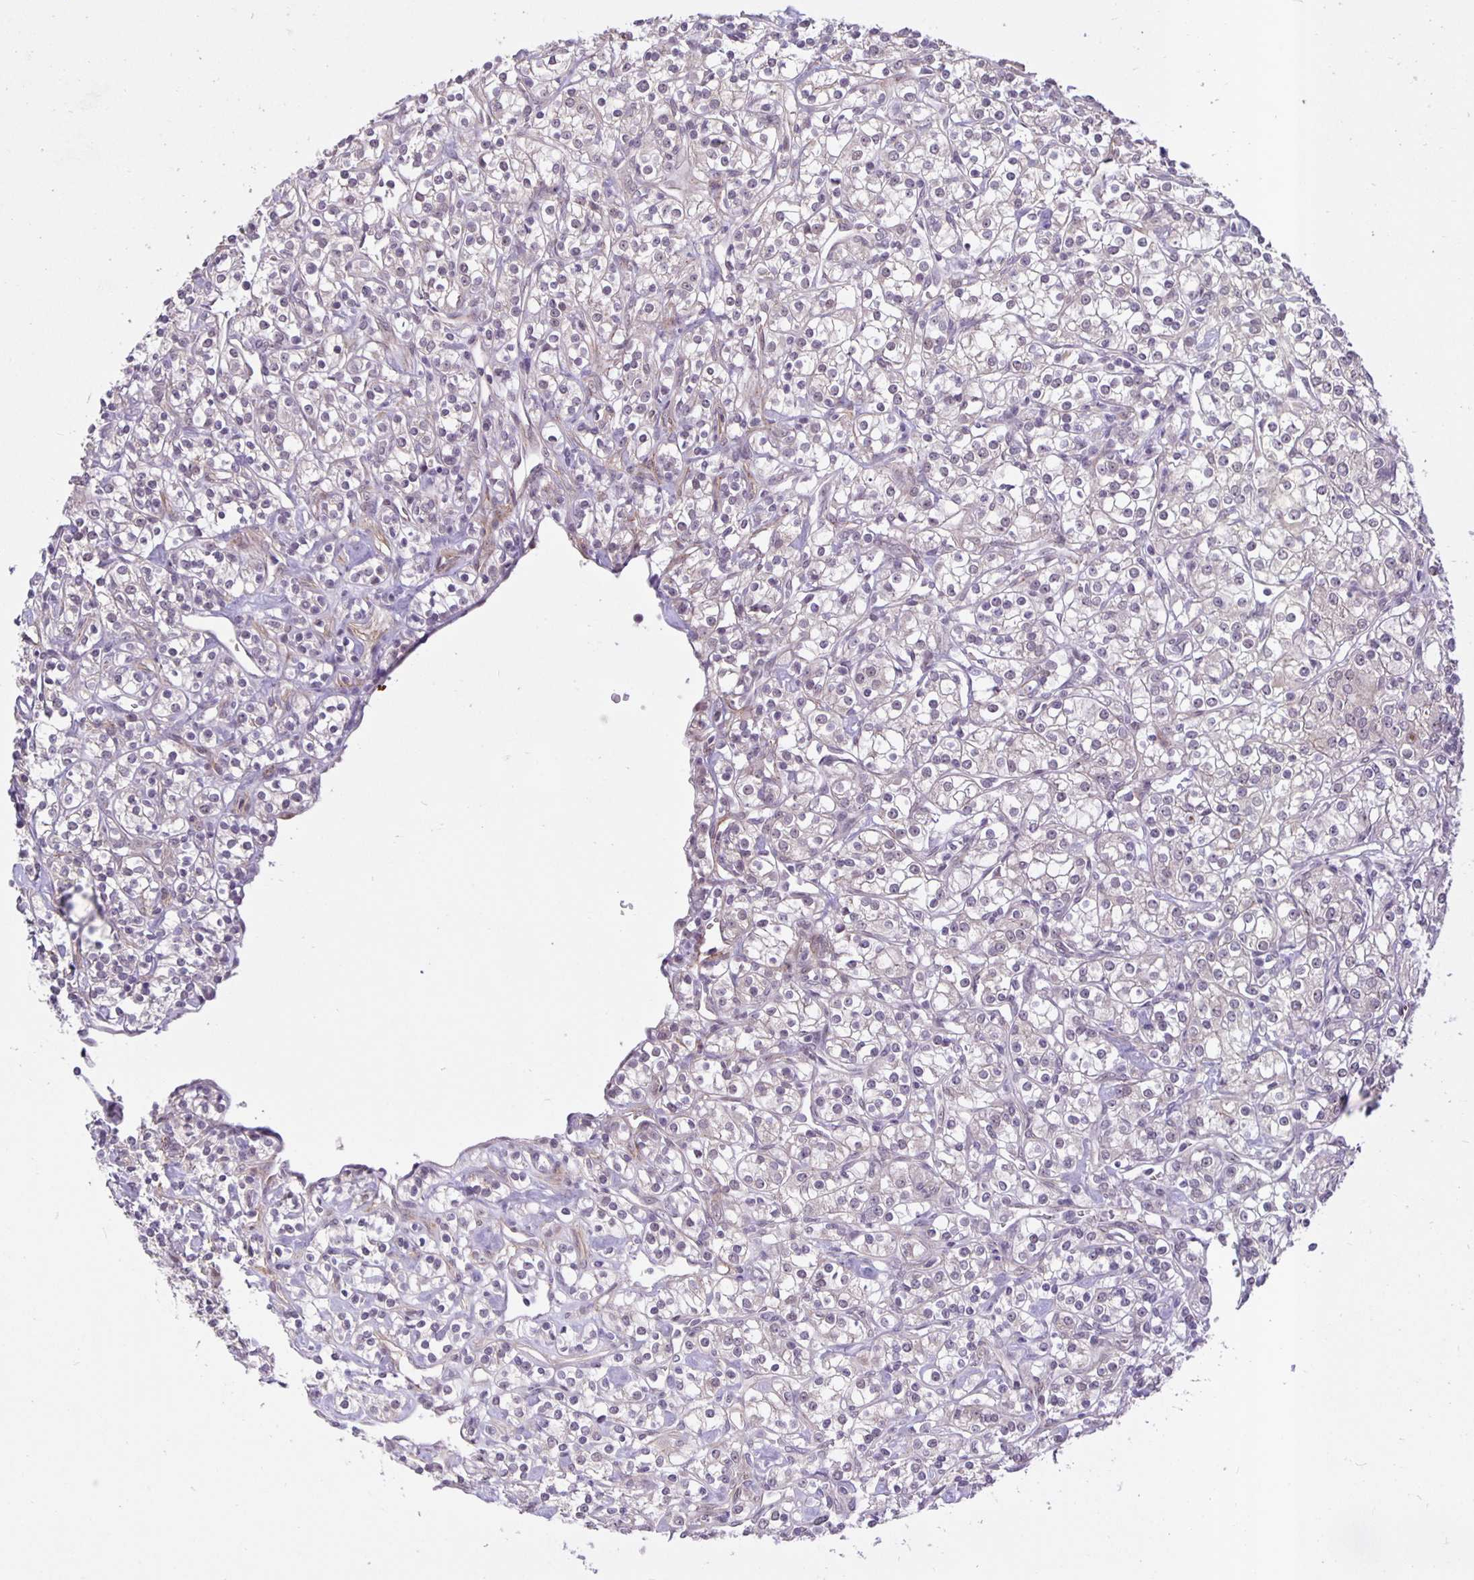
{"staining": {"intensity": "negative", "quantity": "none", "location": "none"}, "tissue": "renal cancer", "cell_type": "Tumor cells", "image_type": "cancer", "snomed": [{"axis": "morphology", "description": "Adenocarcinoma, NOS"}, {"axis": "topography", "description": "Kidney"}], "caption": "Protein analysis of renal adenocarcinoma exhibits no significant expression in tumor cells.", "gene": "ARVCF", "patient": {"sex": "male", "age": 77}}